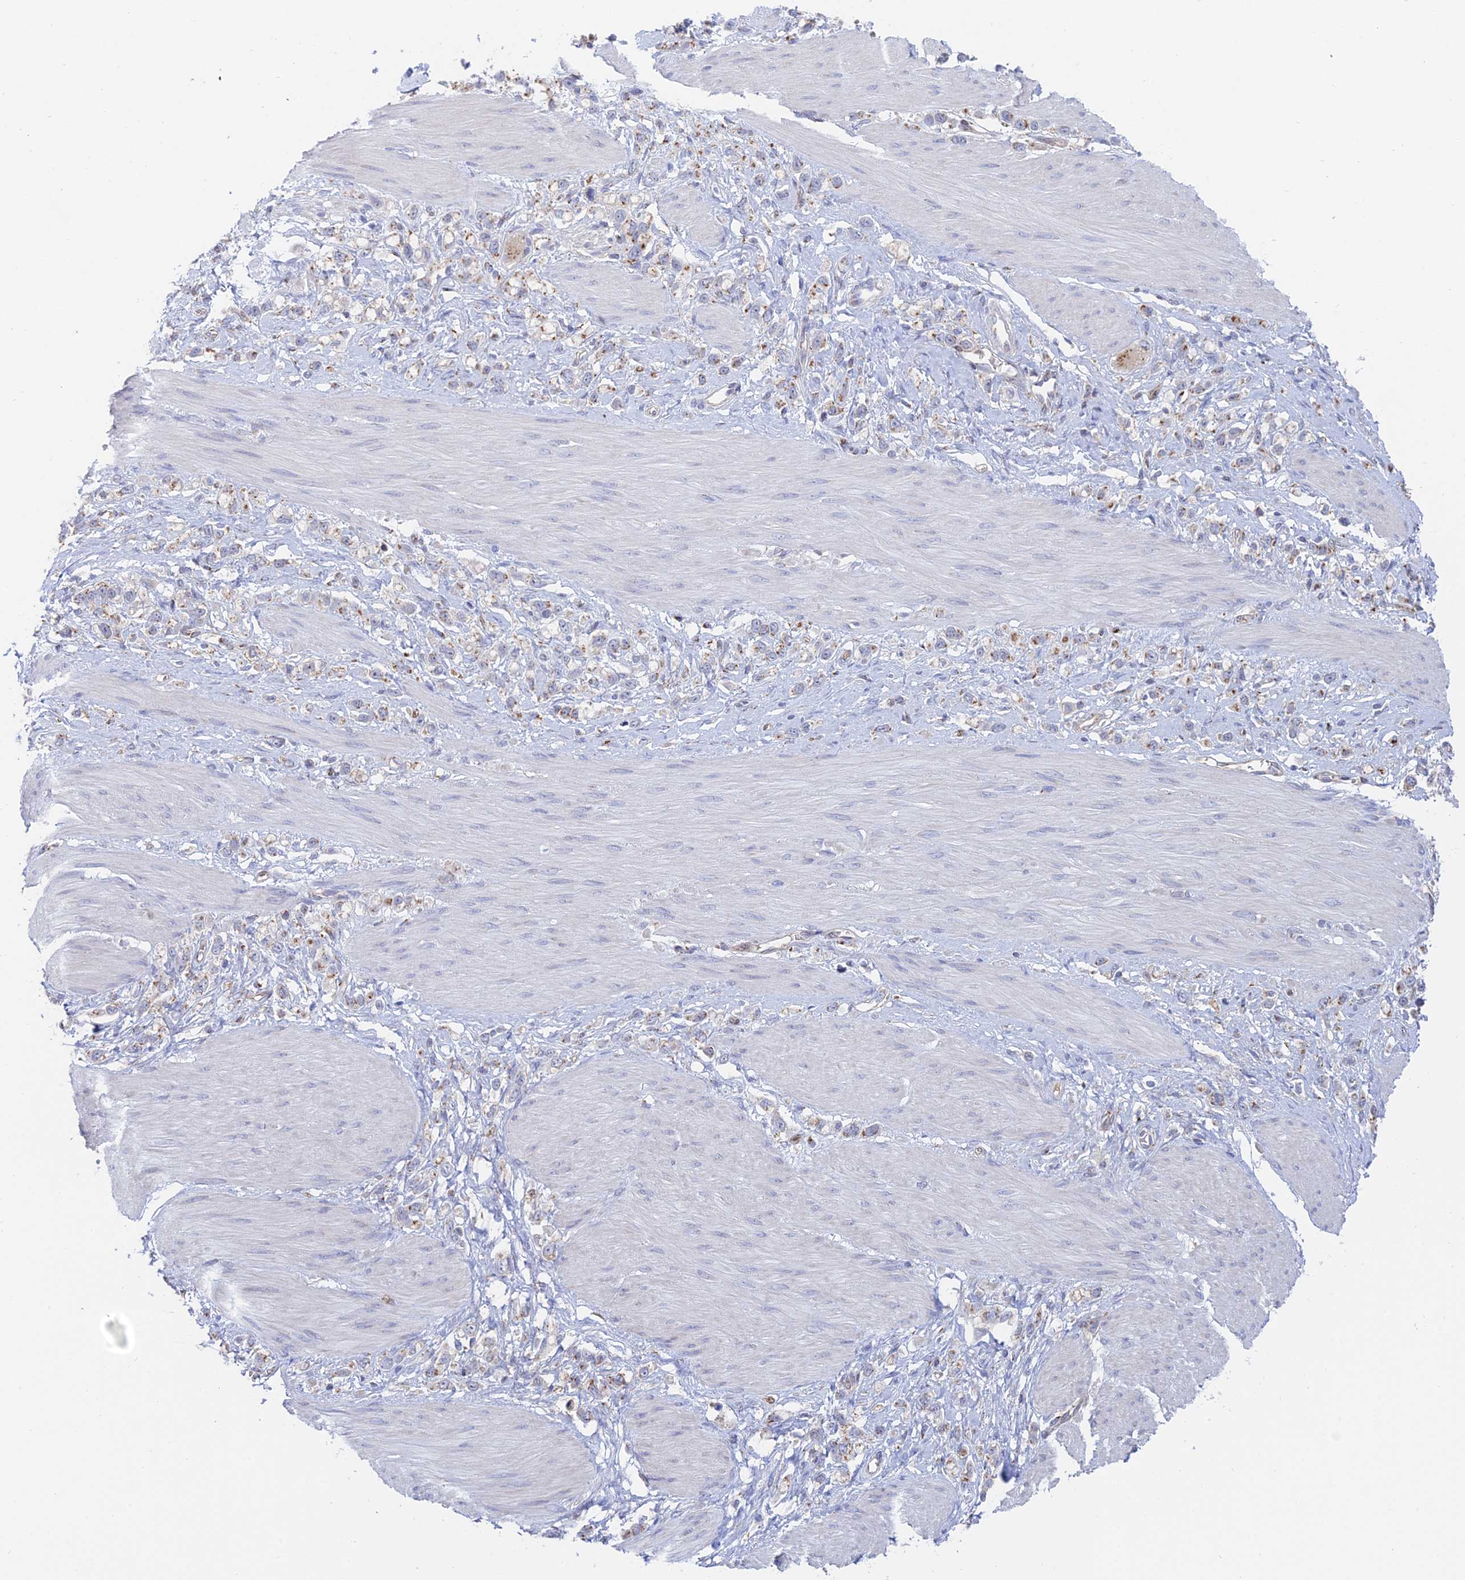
{"staining": {"intensity": "weak", "quantity": "25%-75%", "location": "cytoplasmic/membranous"}, "tissue": "stomach cancer", "cell_type": "Tumor cells", "image_type": "cancer", "snomed": [{"axis": "morphology", "description": "Adenocarcinoma, NOS"}, {"axis": "topography", "description": "Stomach"}], "caption": "Tumor cells exhibit low levels of weak cytoplasmic/membranous staining in approximately 25%-75% of cells in human stomach cancer.", "gene": "HS2ST1", "patient": {"sex": "female", "age": 65}}